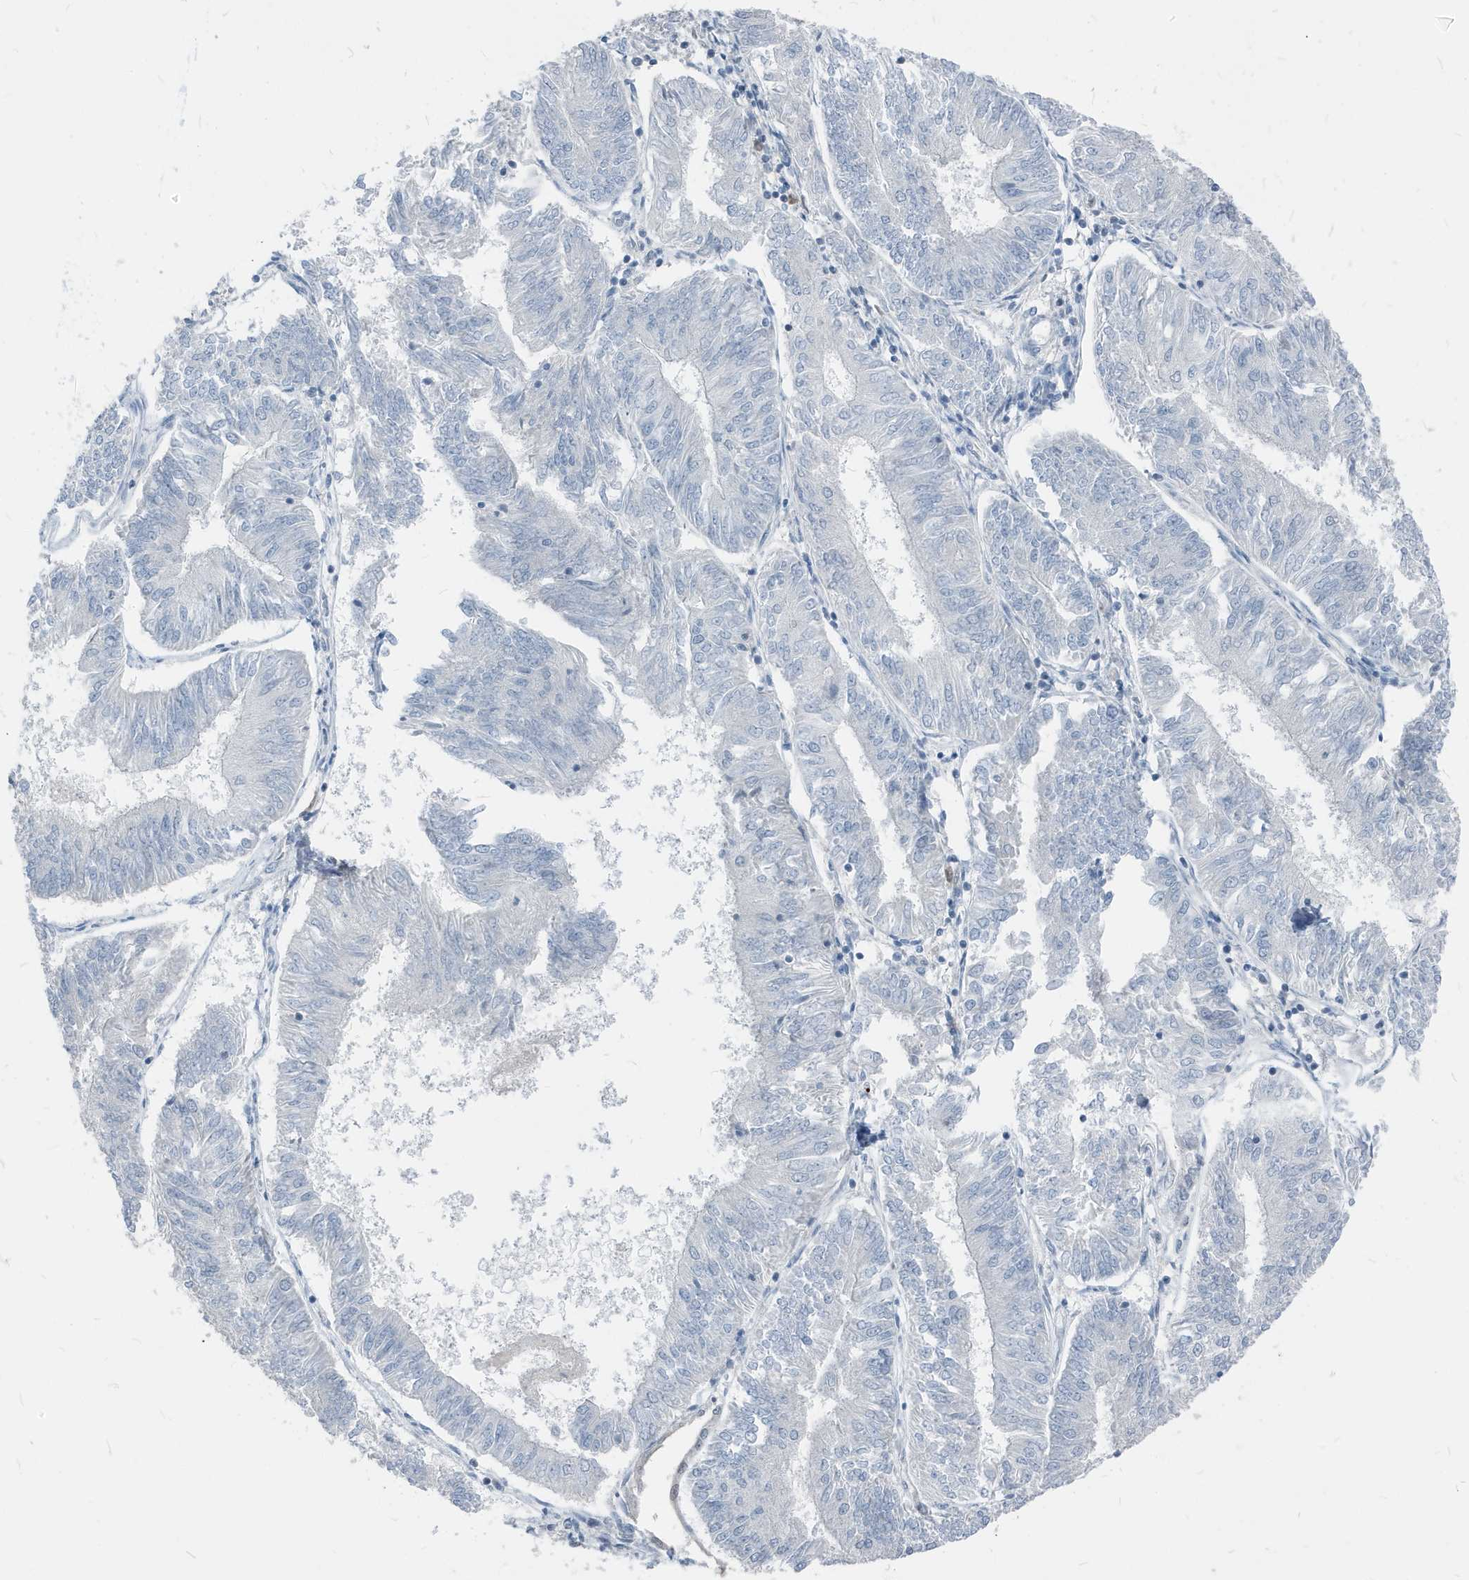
{"staining": {"intensity": "negative", "quantity": "none", "location": "none"}, "tissue": "endometrial cancer", "cell_type": "Tumor cells", "image_type": "cancer", "snomed": [{"axis": "morphology", "description": "Adenocarcinoma, NOS"}, {"axis": "topography", "description": "Endometrium"}], "caption": "Tumor cells show no significant protein expression in endometrial cancer.", "gene": "NCOA7", "patient": {"sex": "female", "age": 58}}